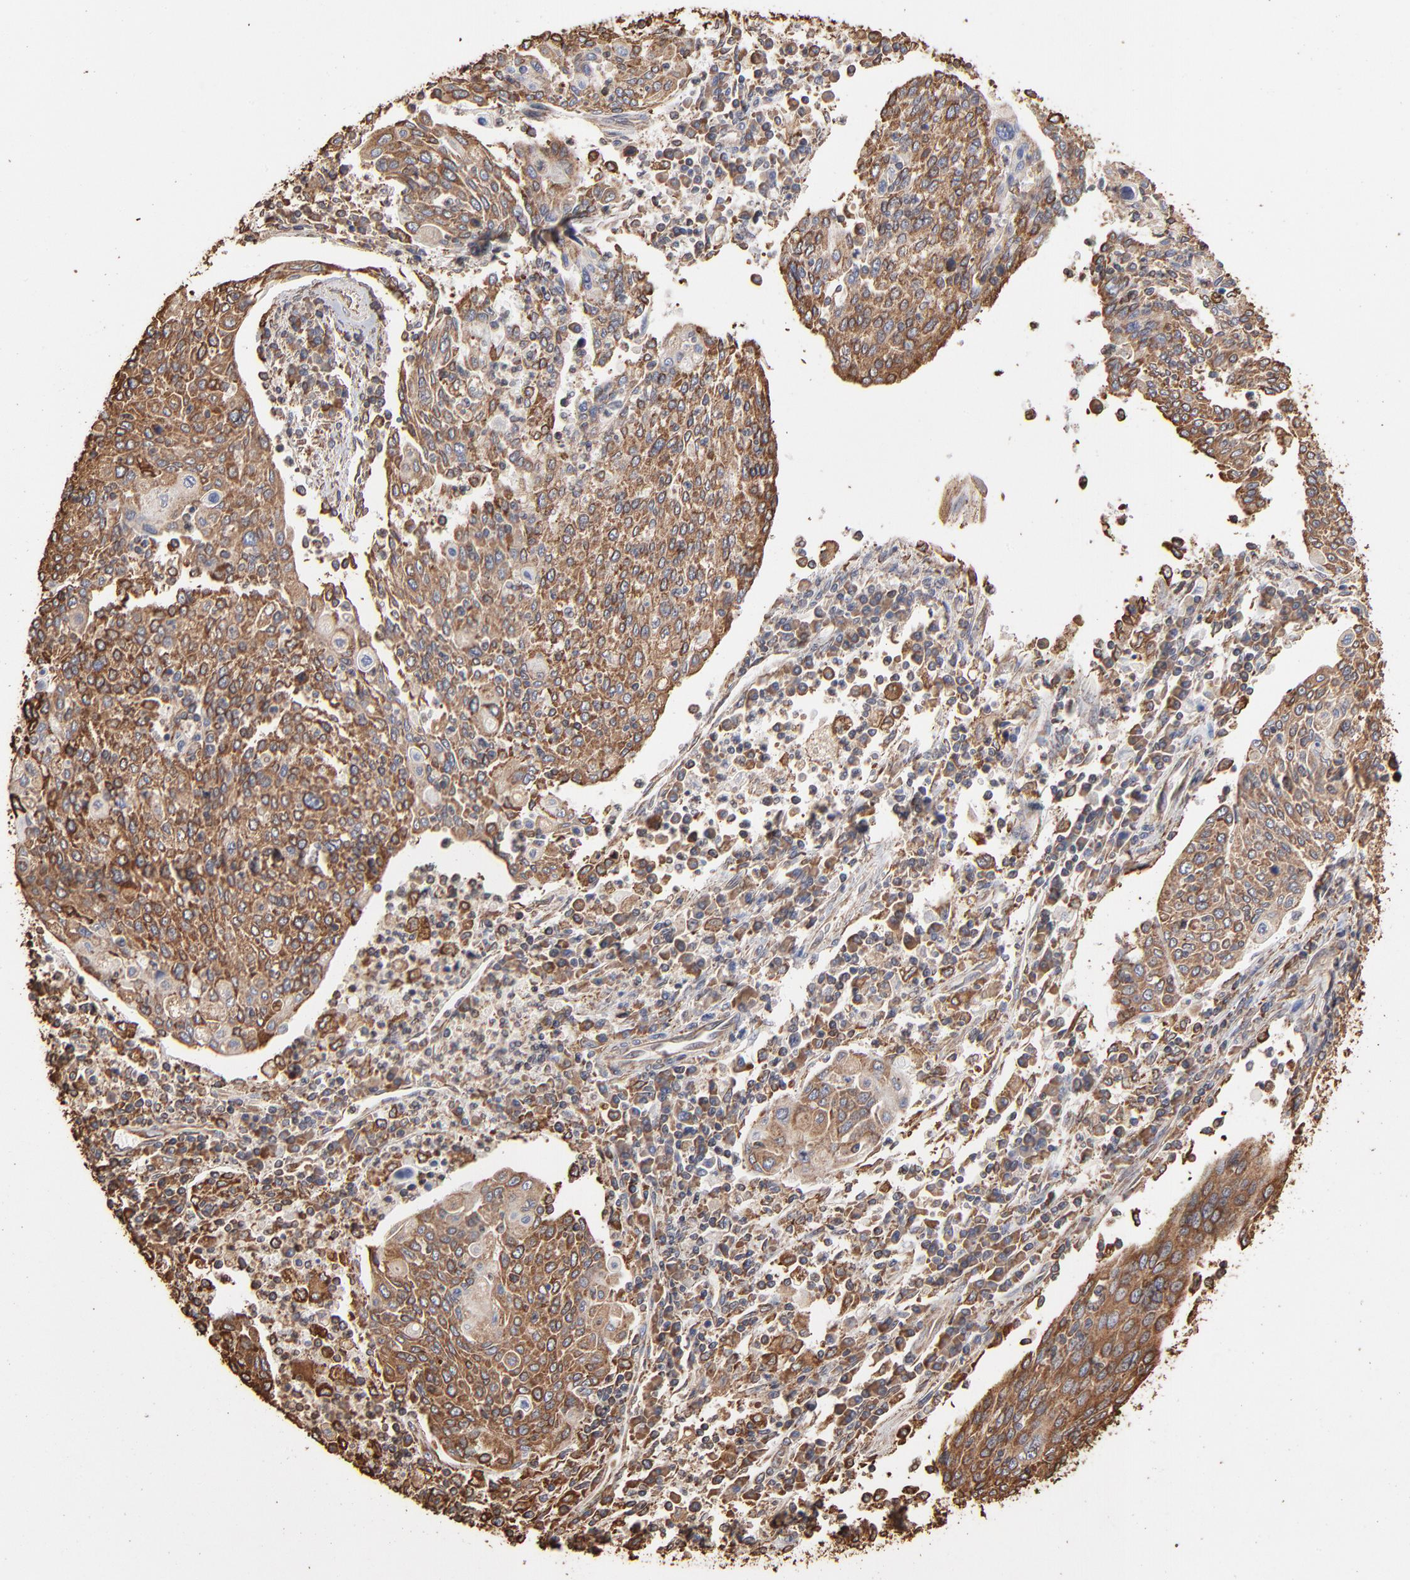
{"staining": {"intensity": "moderate", "quantity": ">75%", "location": "cytoplasmic/membranous"}, "tissue": "cervical cancer", "cell_type": "Tumor cells", "image_type": "cancer", "snomed": [{"axis": "morphology", "description": "Squamous cell carcinoma, NOS"}, {"axis": "topography", "description": "Cervix"}], "caption": "Immunohistochemistry micrograph of neoplastic tissue: human squamous cell carcinoma (cervical) stained using immunohistochemistry exhibits medium levels of moderate protein expression localized specifically in the cytoplasmic/membranous of tumor cells, appearing as a cytoplasmic/membranous brown color.", "gene": "PDIA3", "patient": {"sex": "female", "age": 40}}